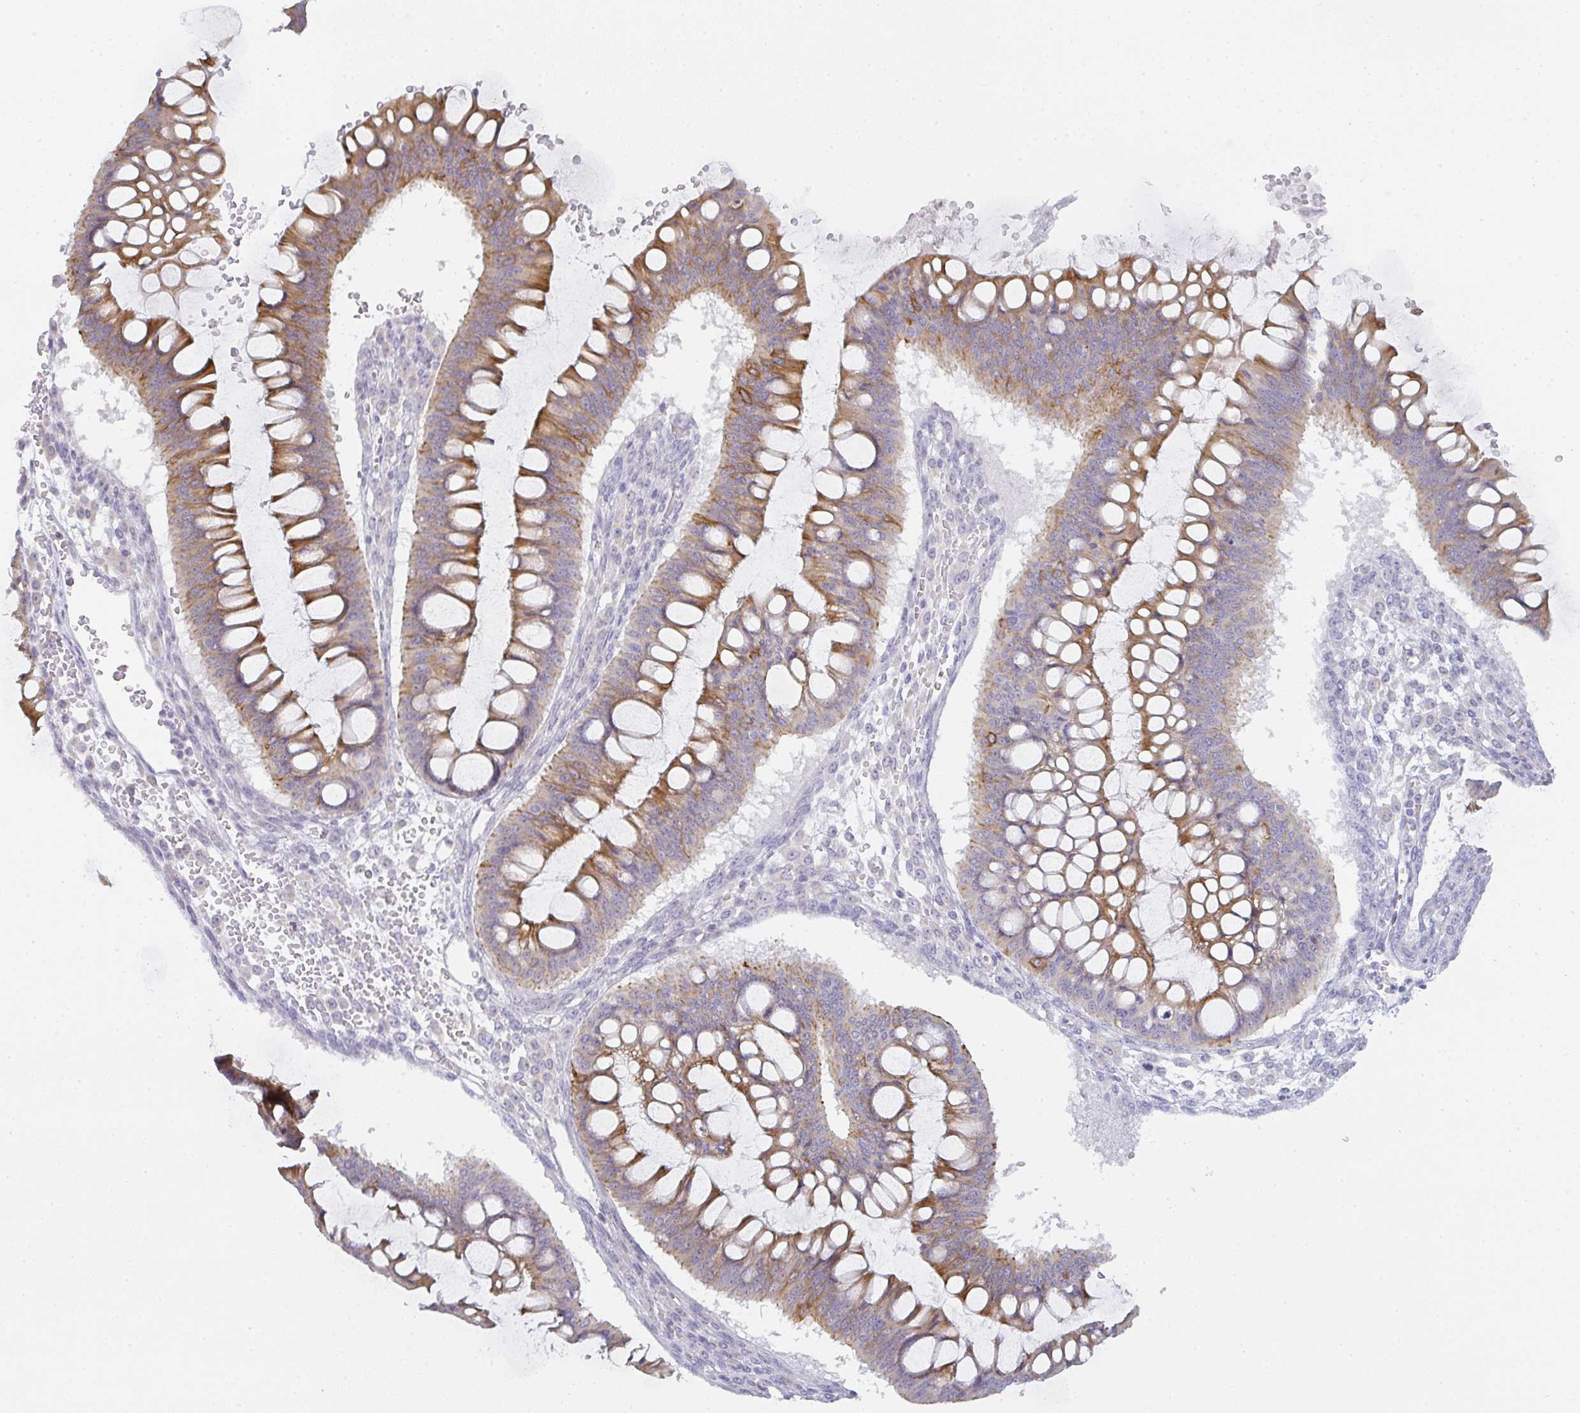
{"staining": {"intensity": "moderate", "quantity": "25%-75%", "location": "cytoplasmic/membranous"}, "tissue": "ovarian cancer", "cell_type": "Tumor cells", "image_type": "cancer", "snomed": [{"axis": "morphology", "description": "Cystadenocarcinoma, mucinous, NOS"}, {"axis": "topography", "description": "Ovary"}], "caption": "The image exhibits immunohistochemical staining of ovarian cancer. There is moderate cytoplasmic/membranous positivity is identified in approximately 25%-75% of tumor cells. (brown staining indicates protein expression, while blue staining denotes nuclei).", "gene": "SIRPB2", "patient": {"sex": "female", "age": 73}}